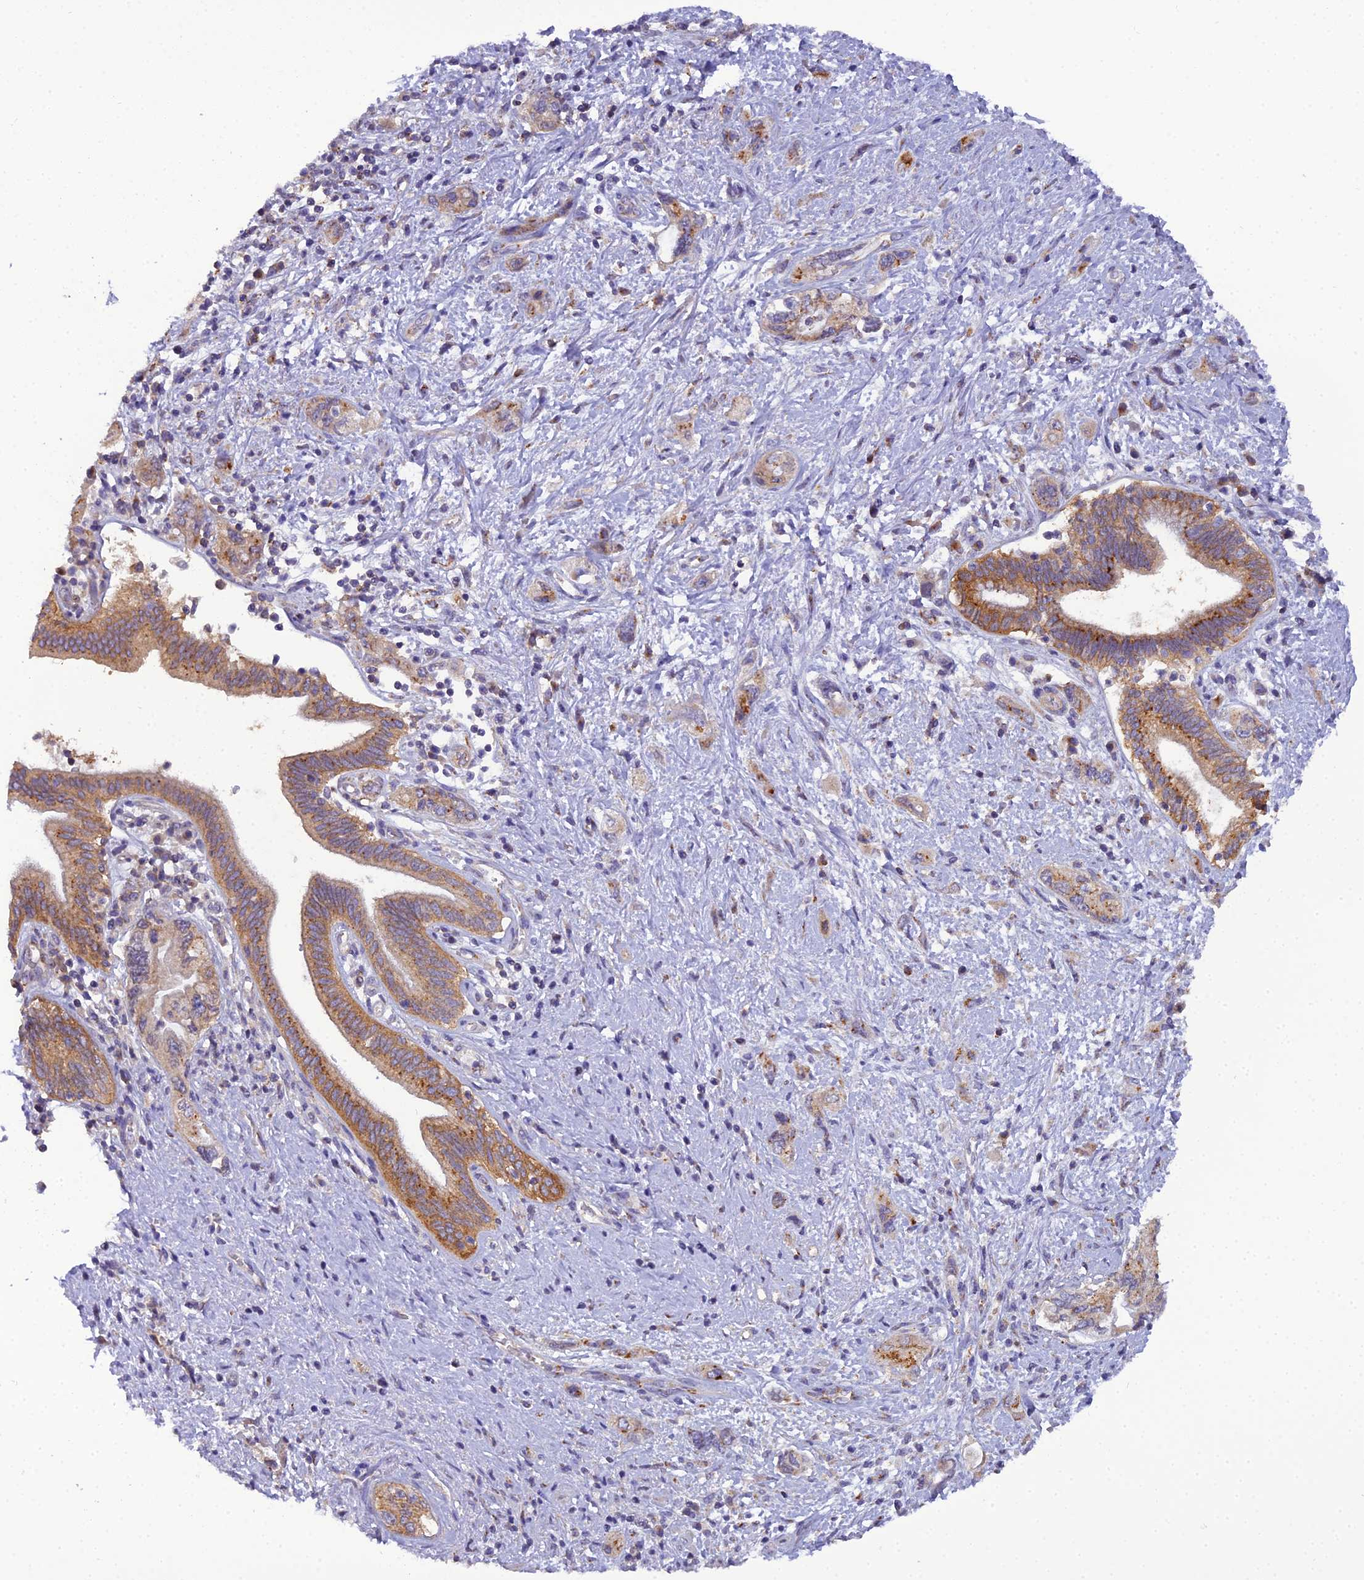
{"staining": {"intensity": "moderate", "quantity": ">75%", "location": "cytoplasmic/membranous"}, "tissue": "pancreatic cancer", "cell_type": "Tumor cells", "image_type": "cancer", "snomed": [{"axis": "morphology", "description": "Adenocarcinoma, NOS"}, {"axis": "topography", "description": "Pancreas"}], "caption": "Tumor cells demonstrate moderate cytoplasmic/membranous expression in about >75% of cells in adenocarcinoma (pancreatic).", "gene": "GOLPH3", "patient": {"sex": "female", "age": 73}}